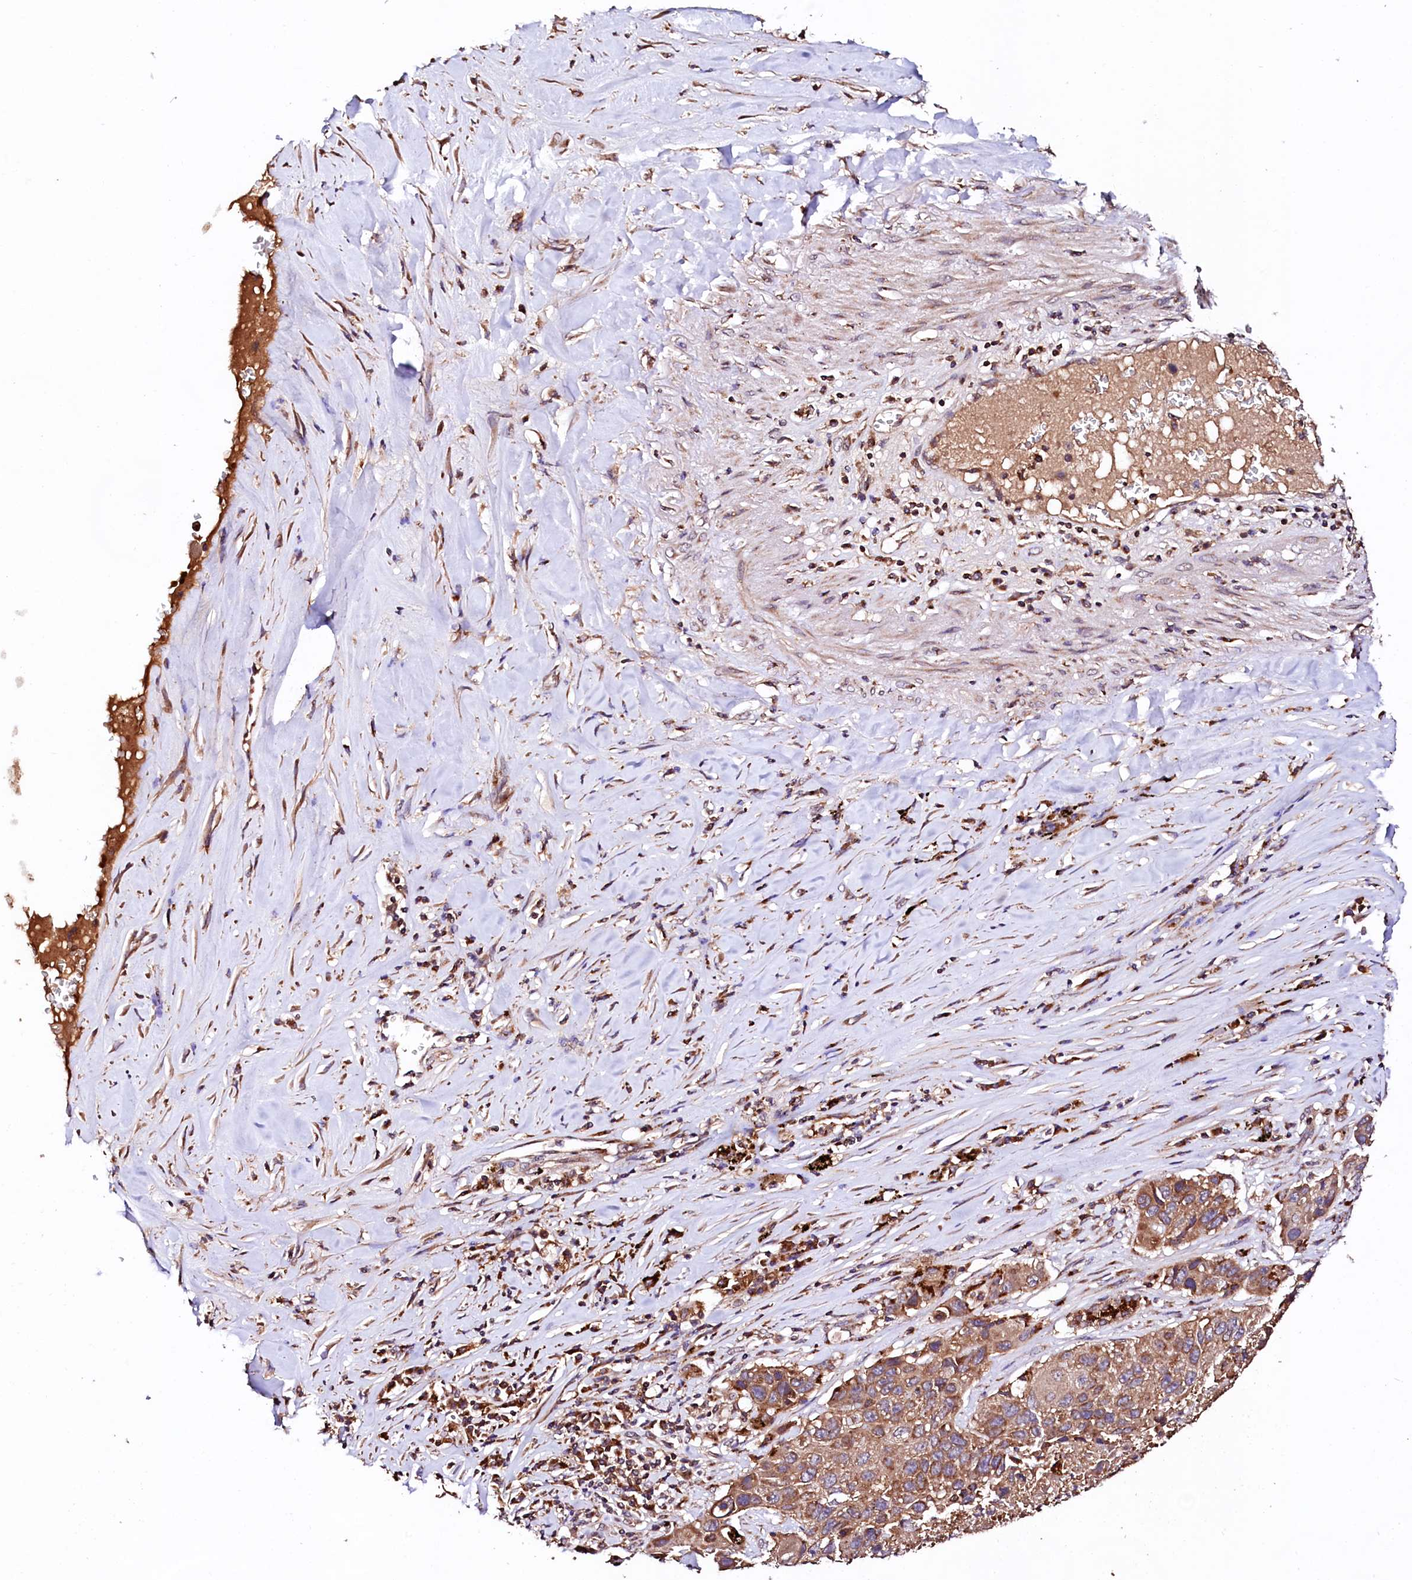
{"staining": {"intensity": "moderate", "quantity": ">75%", "location": "cytoplasmic/membranous"}, "tissue": "lung cancer", "cell_type": "Tumor cells", "image_type": "cancer", "snomed": [{"axis": "morphology", "description": "Squamous cell carcinoma, NOS"}, {"axis": "topography", "description": "Lung"}], "caption": "High-power microscopy captured an immunohistochemistry (IHC) micrograph of lung squamous cell carcinoma, revealing moderate cytoplasmic/membranous staining in approximately >75% of tumor cells.", "gene": "ST3GAL1", "patient": {"sex": "male", "age": 61}}